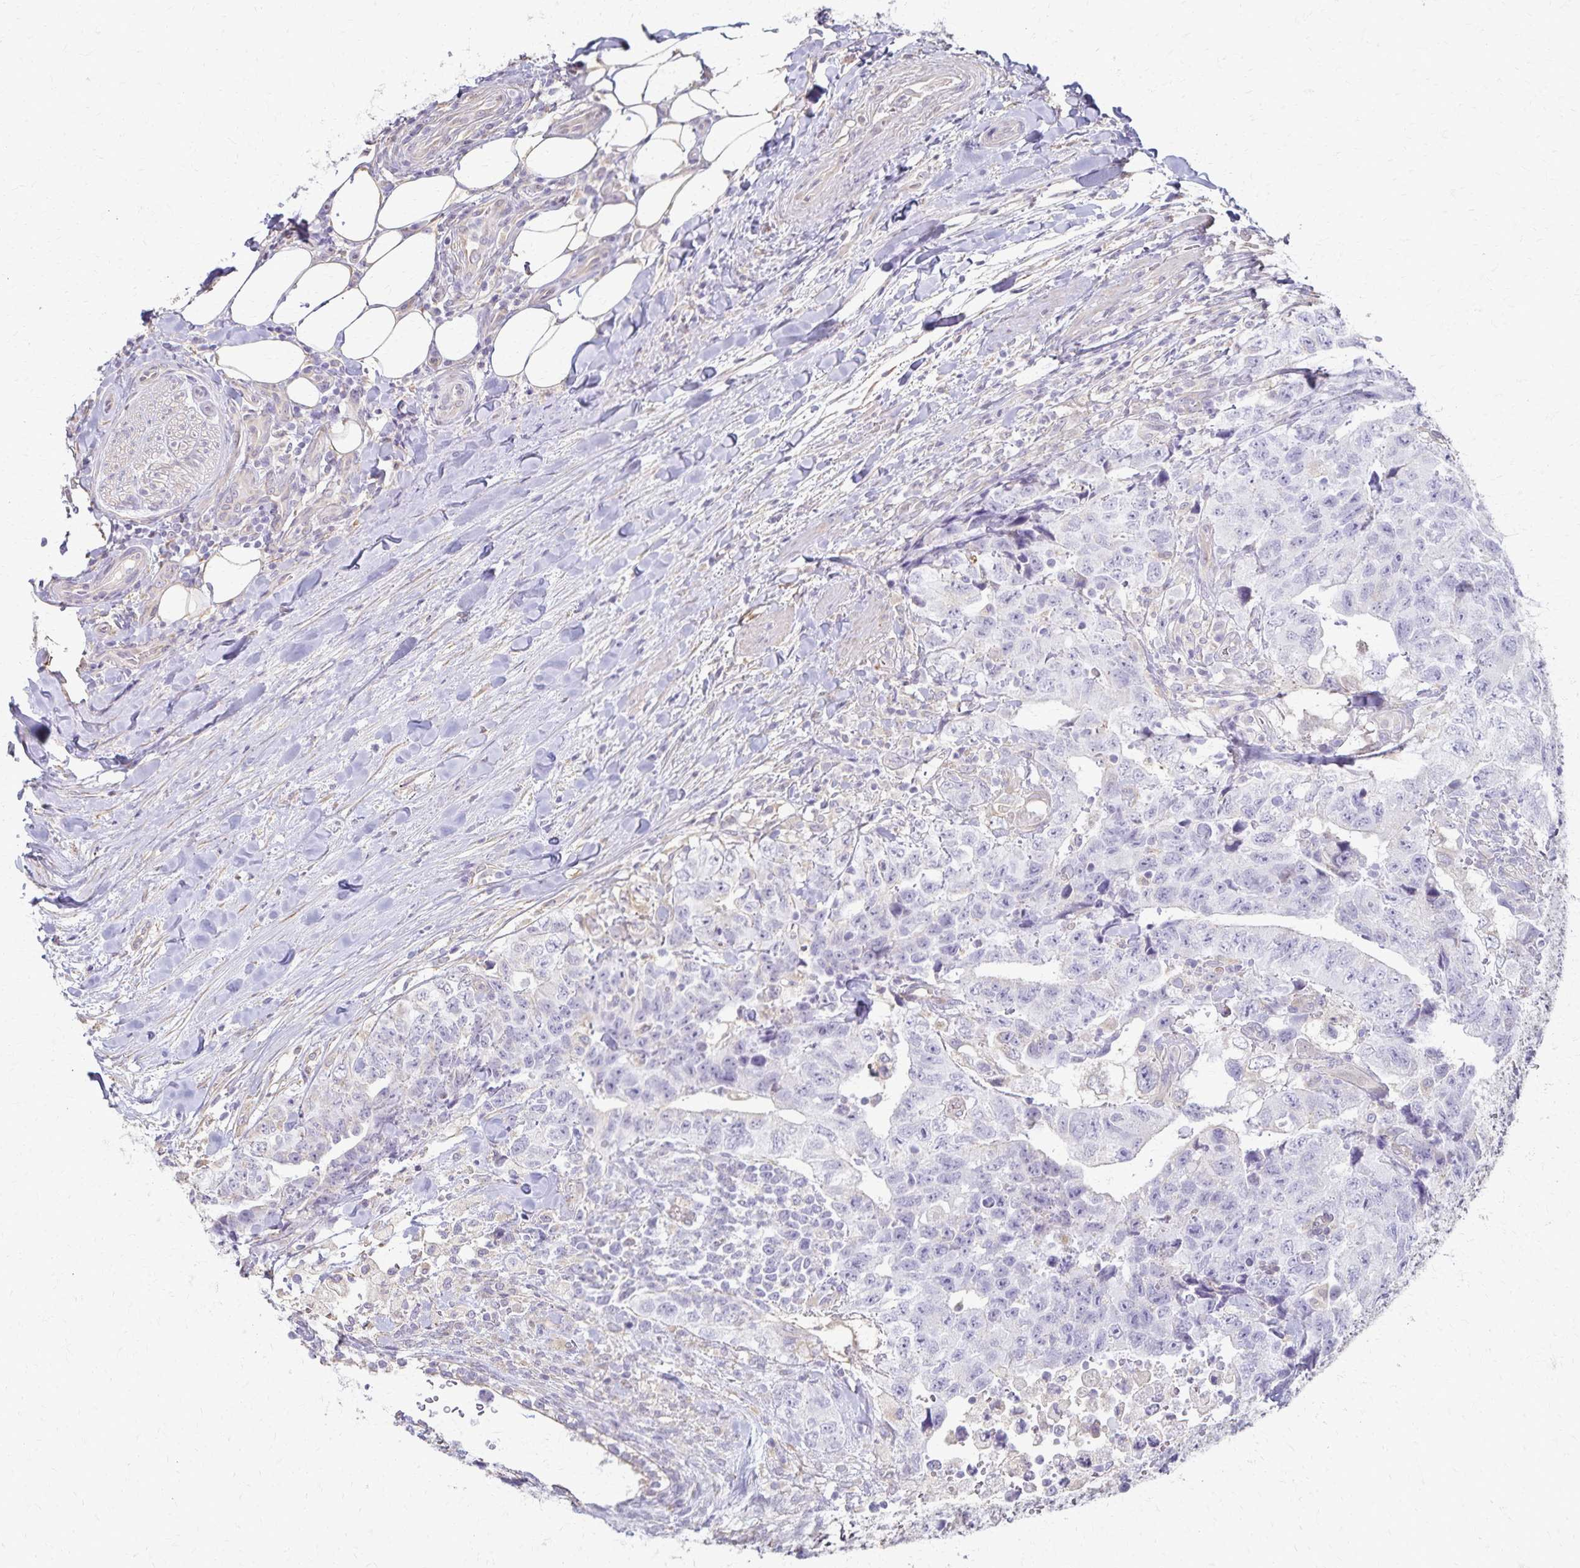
{"staining": {"intensity": "negative", "quantity": "none", "location": "none"}, "tissue": "testis cancer", "cell_type": "Tumor cells", "image_type": "cancer", "snomed": [{"axis": "morphology", "description": "Carcinoma, Embryonal, NOS"}, {"axis": "topography", "description": "Testis"}], "caption": "Histopathology image shows no significant protein staining in tumor cells of testis cancer.", "gene": "KISS1", "patient": {"sex": "male", "age": 24}}